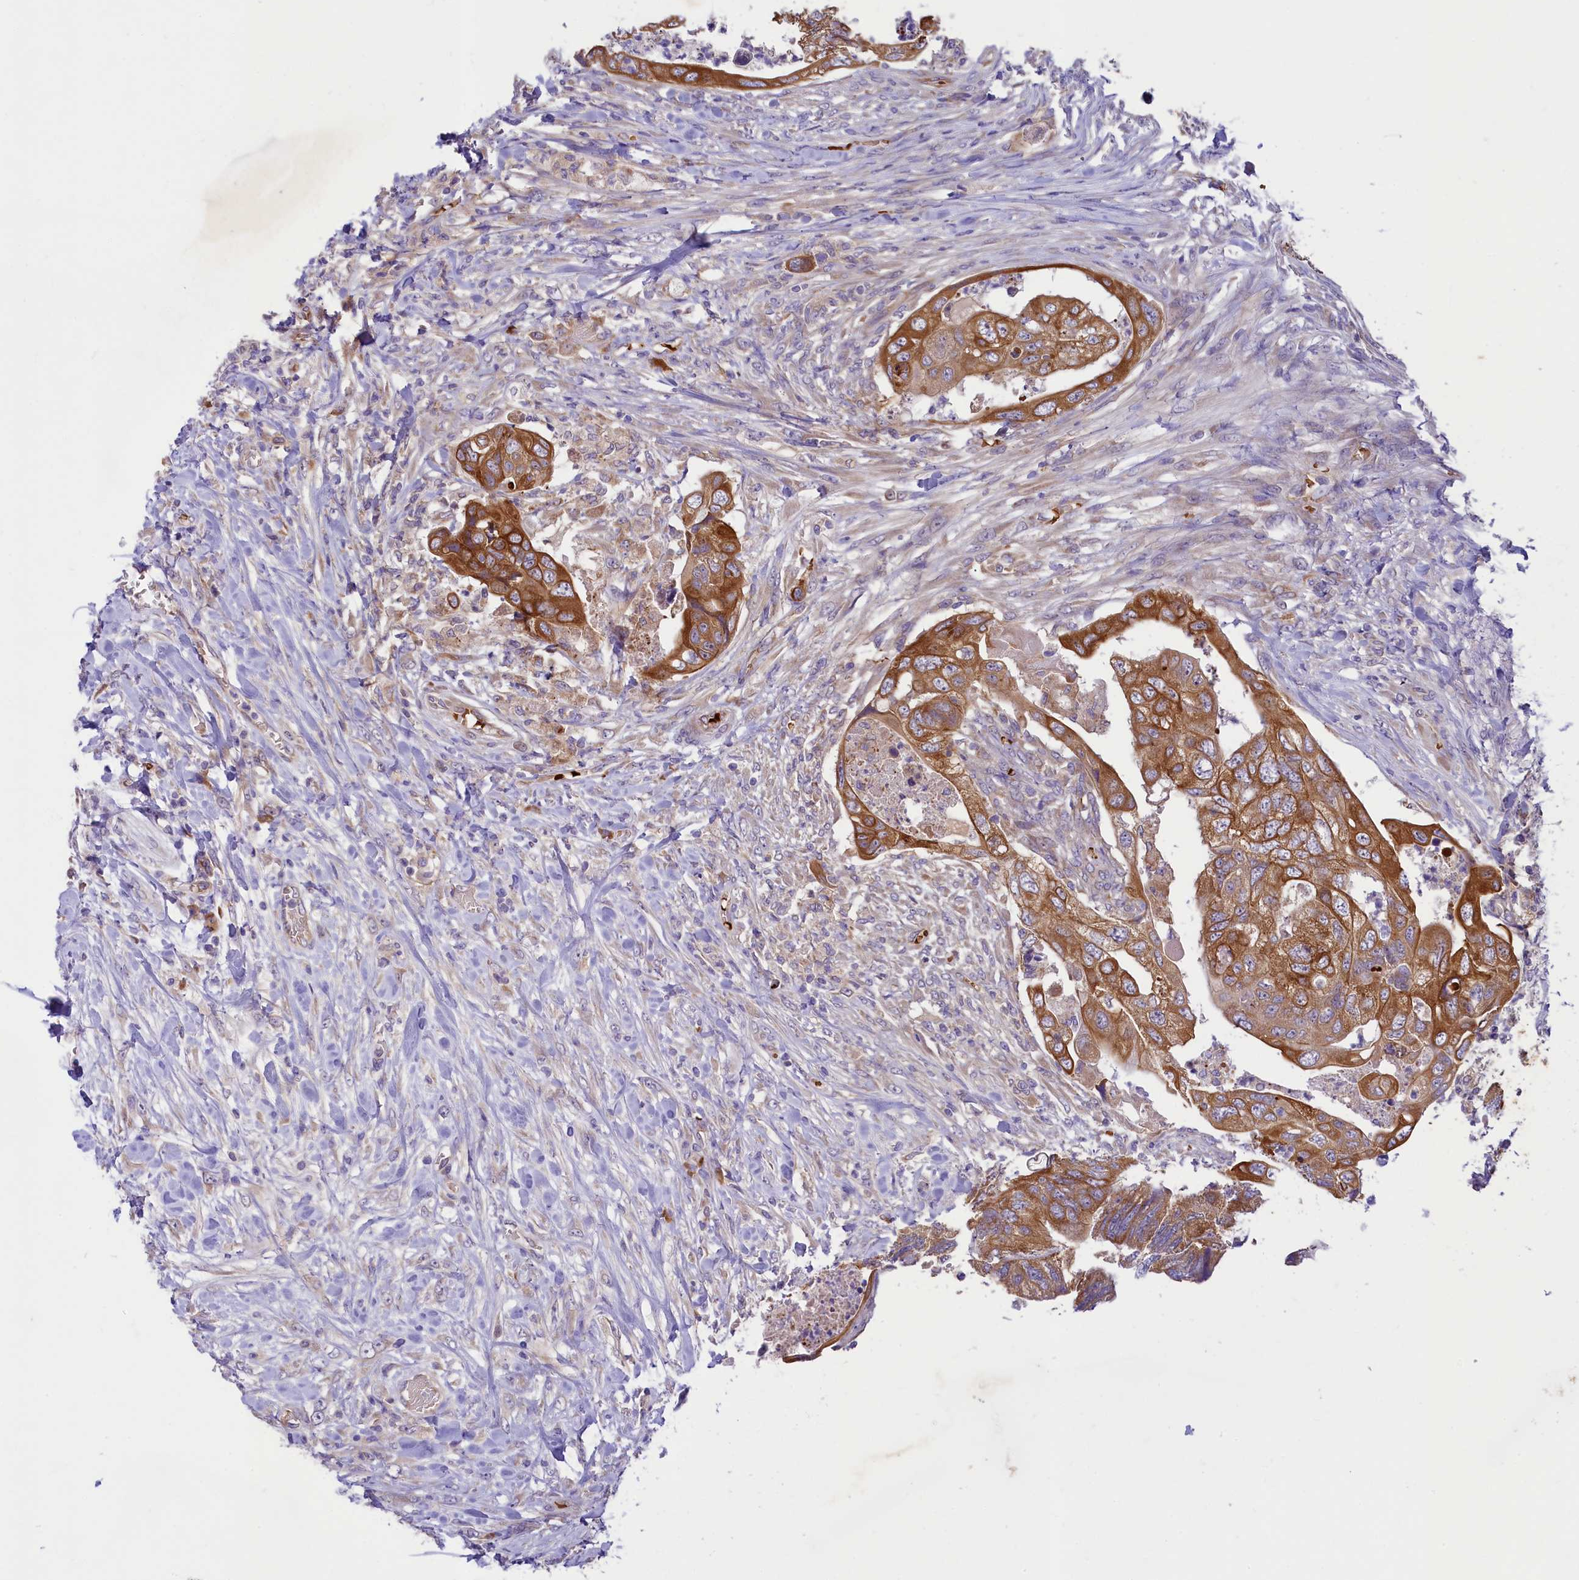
{"staining": {"intensity": "strong", "quantity": ">75%", "location": "cytoplasmic/membranous"}, "tissue": "colorectal cancer", "cell_type": "Tumor cells", "image_type": "cancer", "snomed": [{"axis": "morphology", "description": "Adenocarcinoma, NOS"}, {"axis": "topography", "description": "Rectum"}], "caption": "Human colorectal cancer (adenocarcinoma) stained for a protein (brown) reveals strong cytoplasmic/membranous positive staining in approximately >75% of tumor cells.", "gene": "LARP4", "patient": {"sex": "male", "age": 63}}